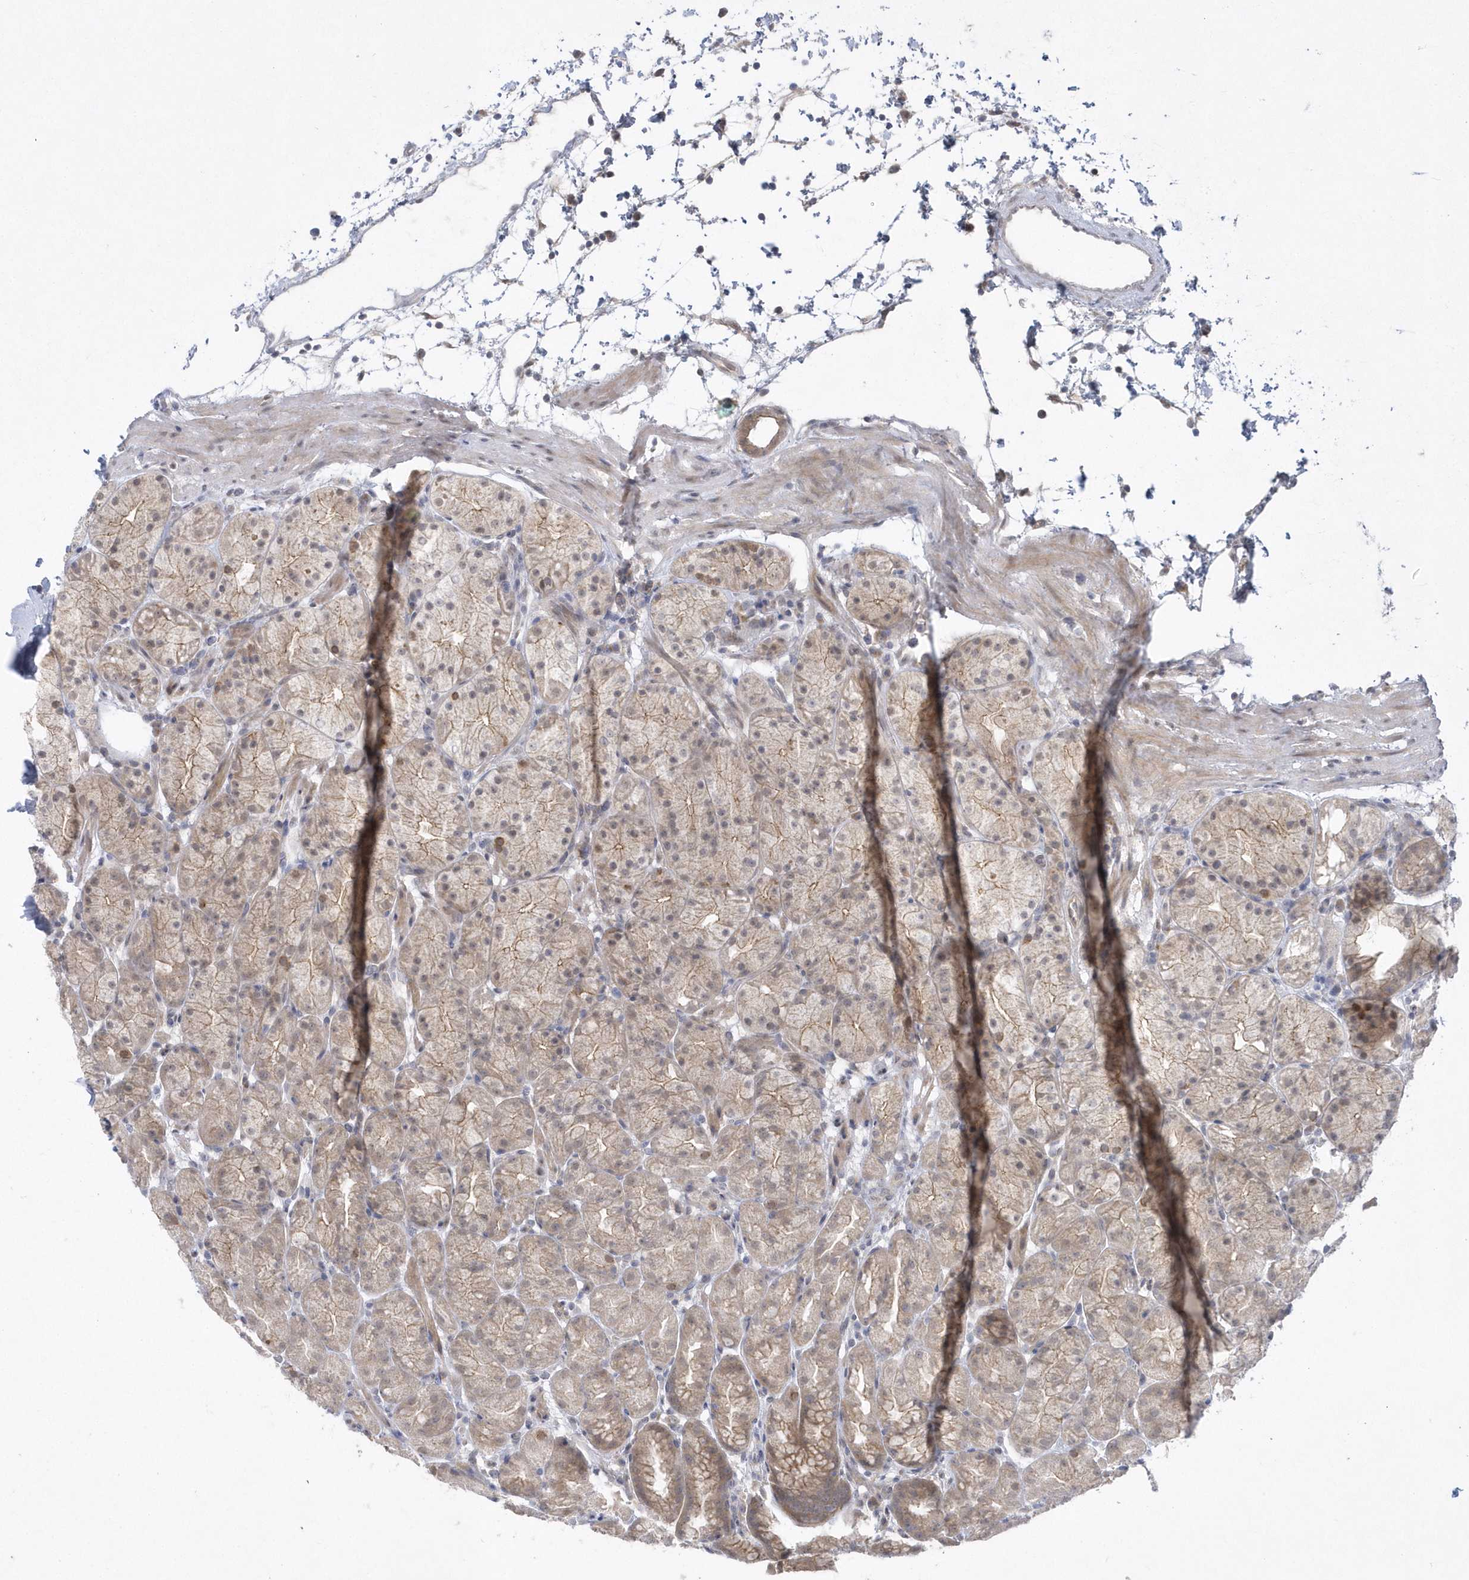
{"staining": {"intensity": "moderate", "quantity": ">75%", "location": "cytoplasmic/membranous,nuclear"}, "tissue": "stomach", "cell_type": "Glandular cells", "image_type": "normal", "snomed": [{"axis": "morphology", "description": "Normal tissue, NOS"}, {"axis": "topography", "description": "Stomach, upper"}], "caption": "Immunohistochemistry of benign stomach demonstrates medium levels of moderate cytoplasmic/membranous,nuclear expression in approximately >75% of glandular cells.", "gene": "ZC3H12D", "patient": {"sex": "male", "age": 48}}